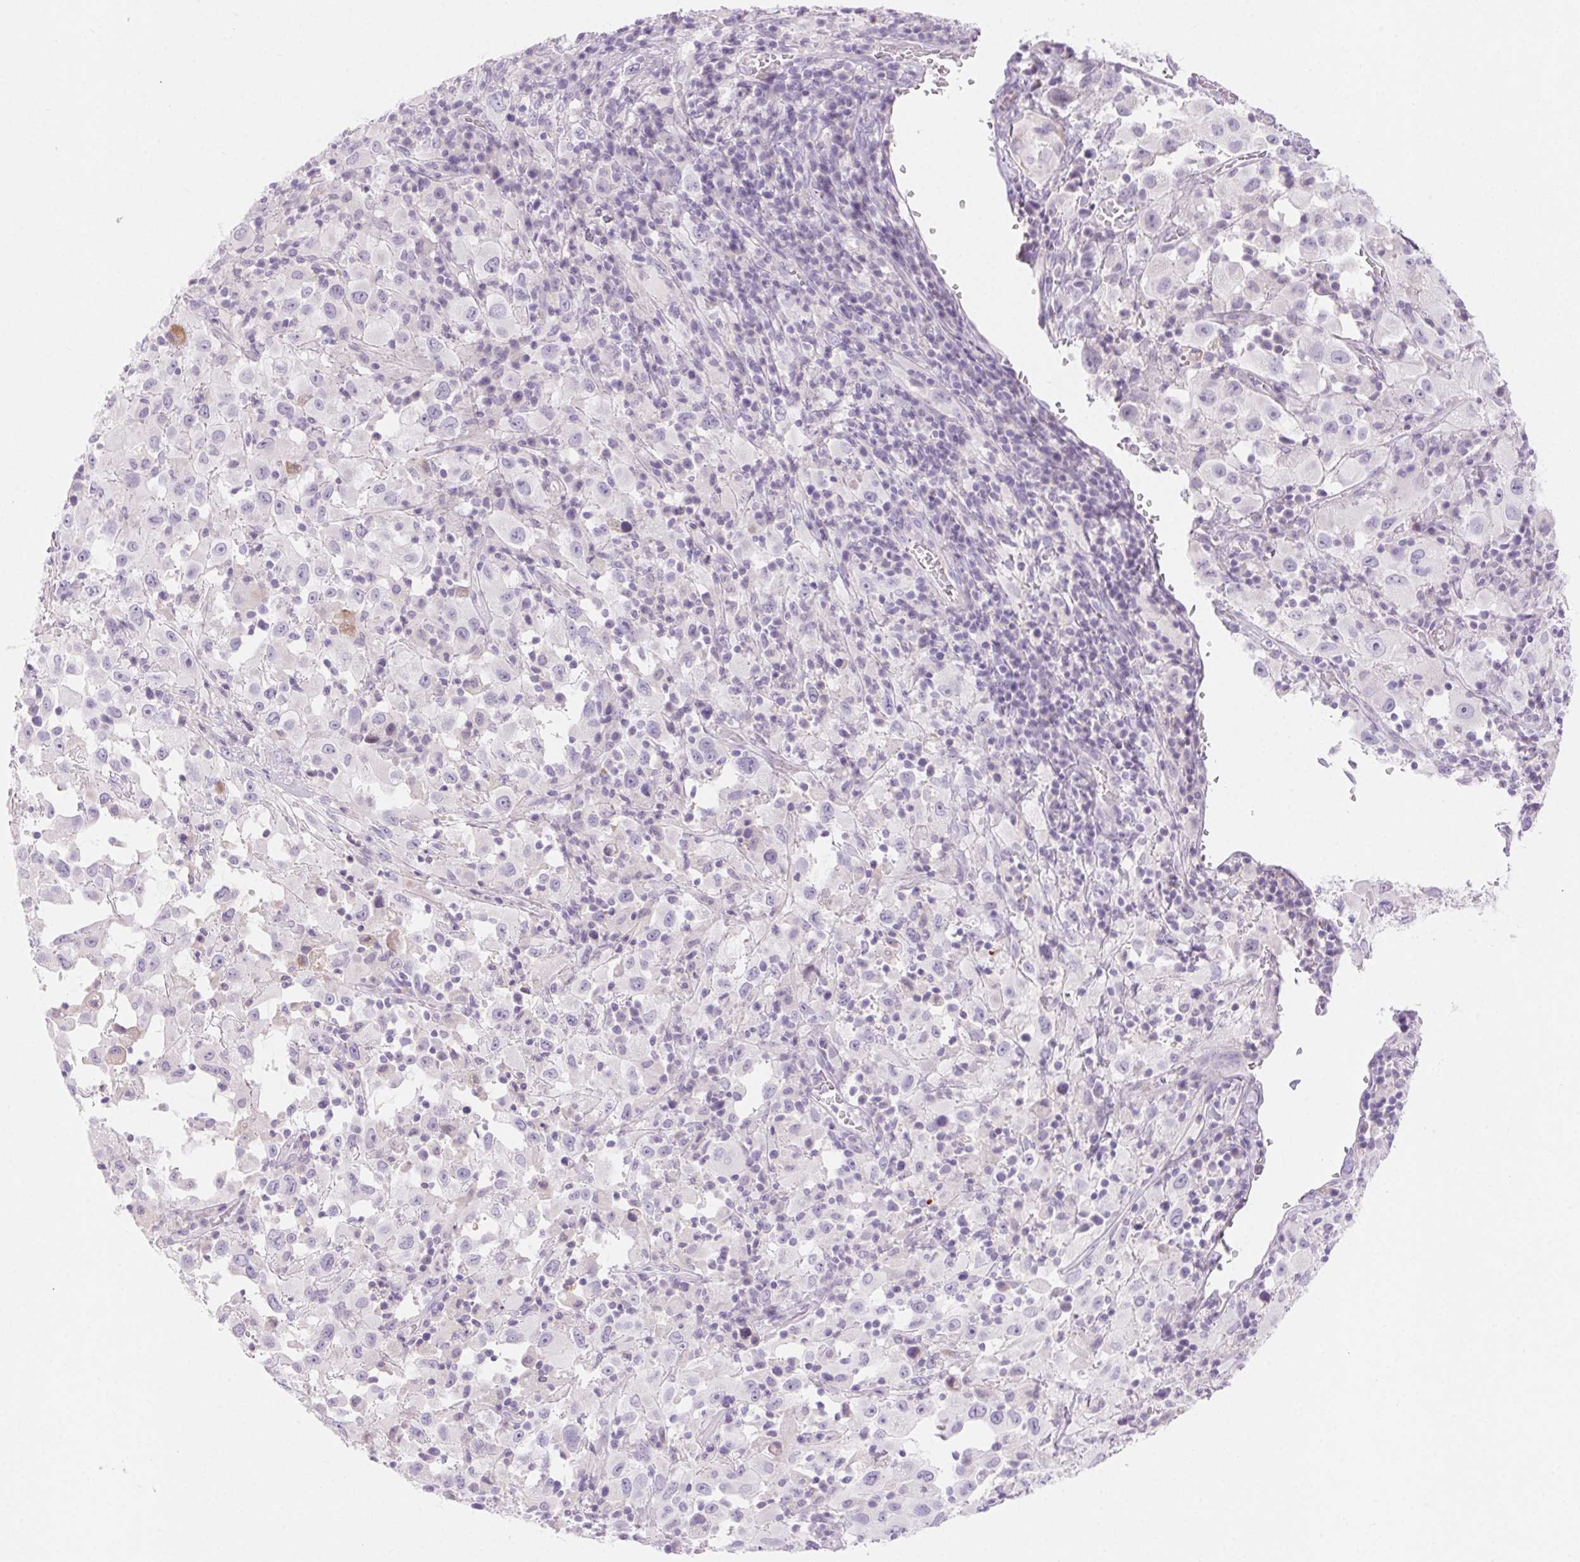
{"staining": {"intensity": "negative", "quantity": "none", "location": "none"}, "tissue": "melanoma", "cell_type": "Tumor cells", "image_type": "cancer", "snomed": [{"axis": "morphology", "description": "Malignant melanoma, Metastatic site"}, {"axis": "topography", "description": "Soft tissue"}], "caption": "Immunohistochemistry (IHC) micrograph of malignant melanoma (metastatic site) stained for a protein (brown), which exhibits no positivity in tumor cells.", "gene": "CLDN16", "patient": {"sex": "male", "age": 50}}